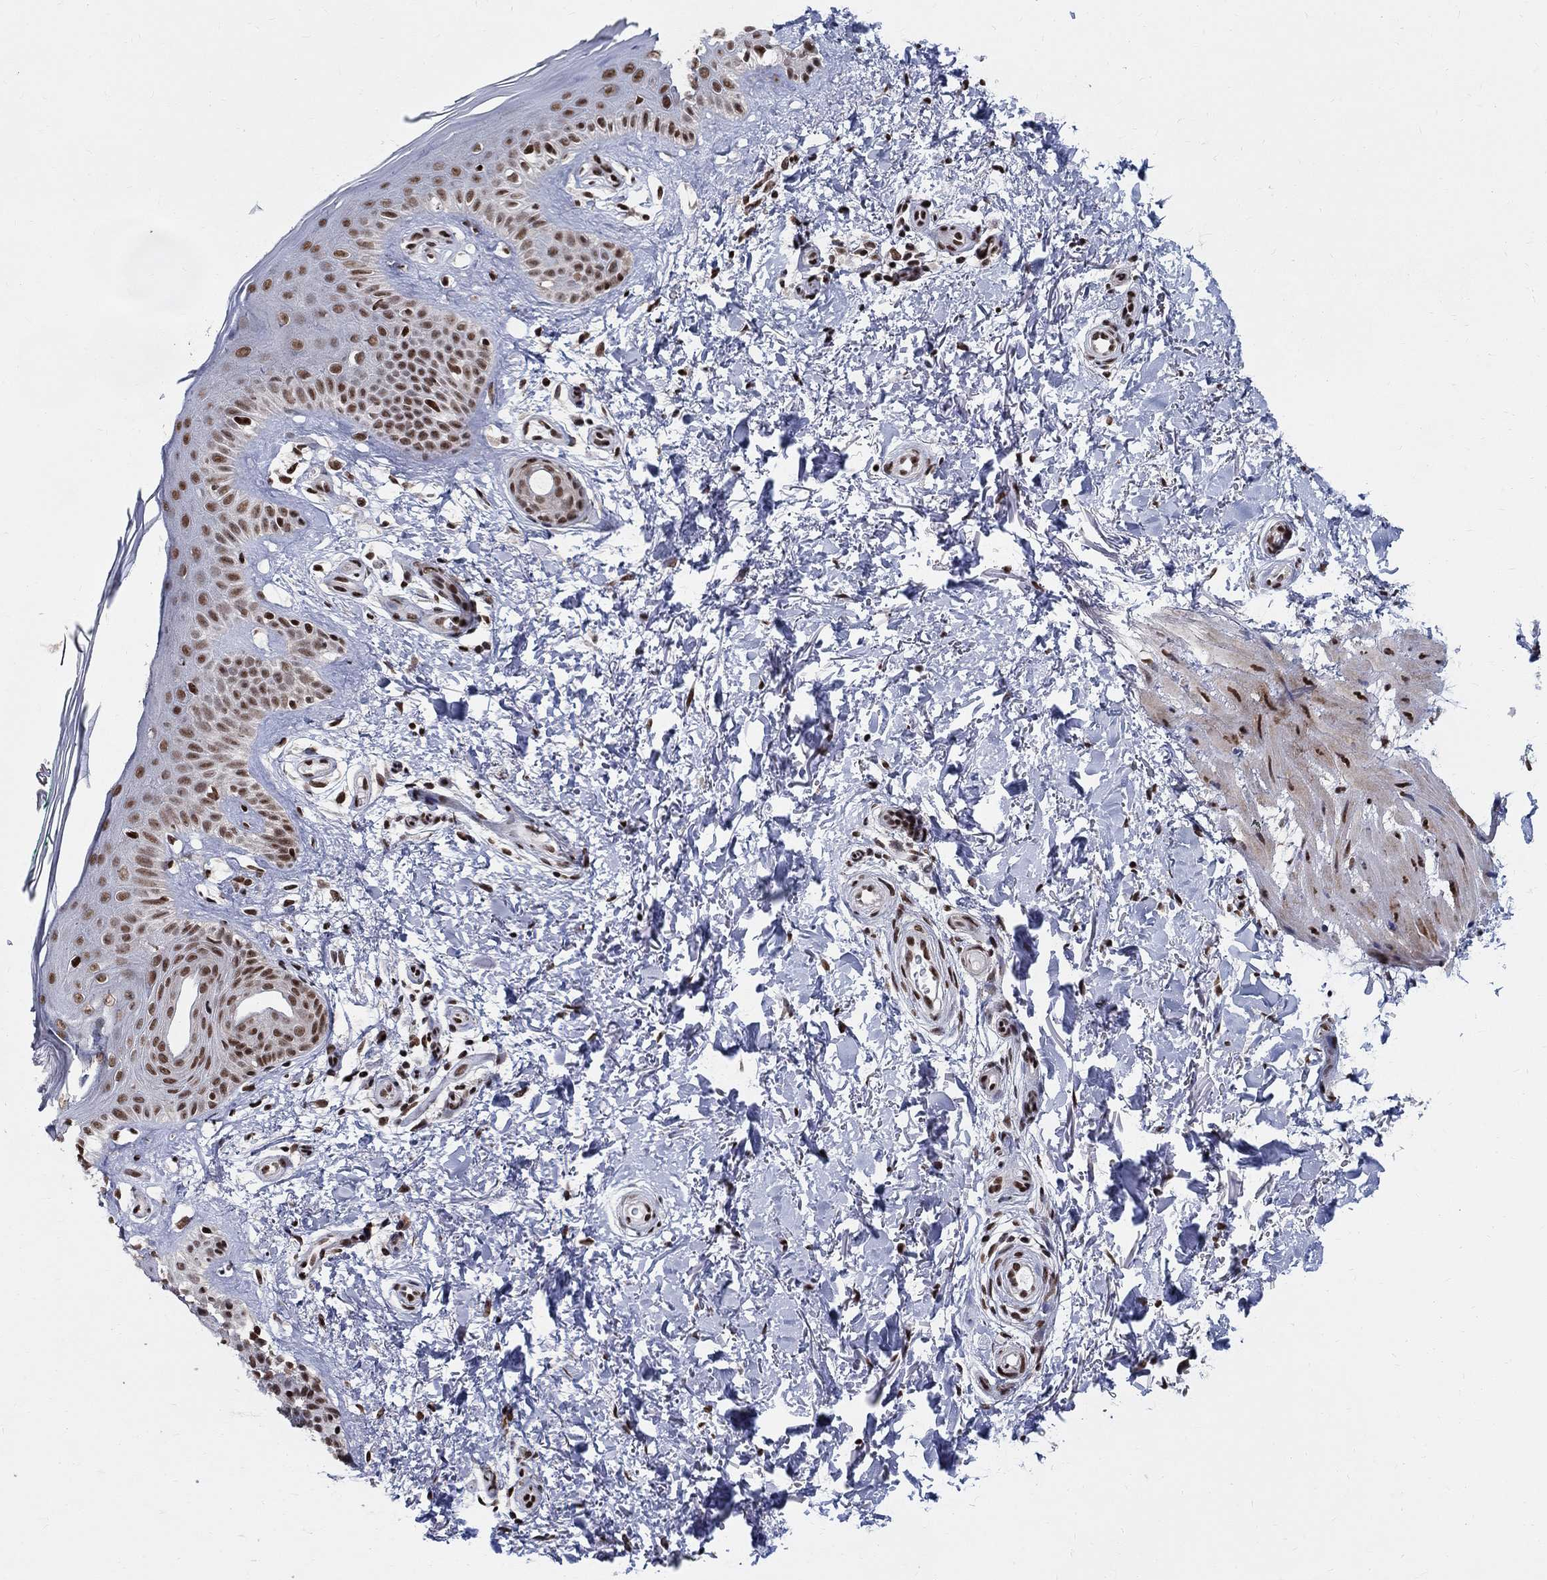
{"staining": {"intensity": "strong", "quantity": ">75%", "location": "nuclear"}, "tissue": "skin", "cell_type": "Fibroblasts", "image_type": "normal", "snomed": [{"axis": "morphology", "description": "Normal tissue, NOS"}, {"axis": "morphology", "description": "Inflammation, NOS"}, {"axis": "morphology", "description": "Fibrosis, NOS"}, {"axis": "topography", "description": "Skin"}], "caption": "This image reveals immunohistochemistry staining of normal skin, with high strong nuclear staining in approximately >75% of fibroblasts.", "gene": "FBXO16", "patient": {"sex": "male", "age": 71}}